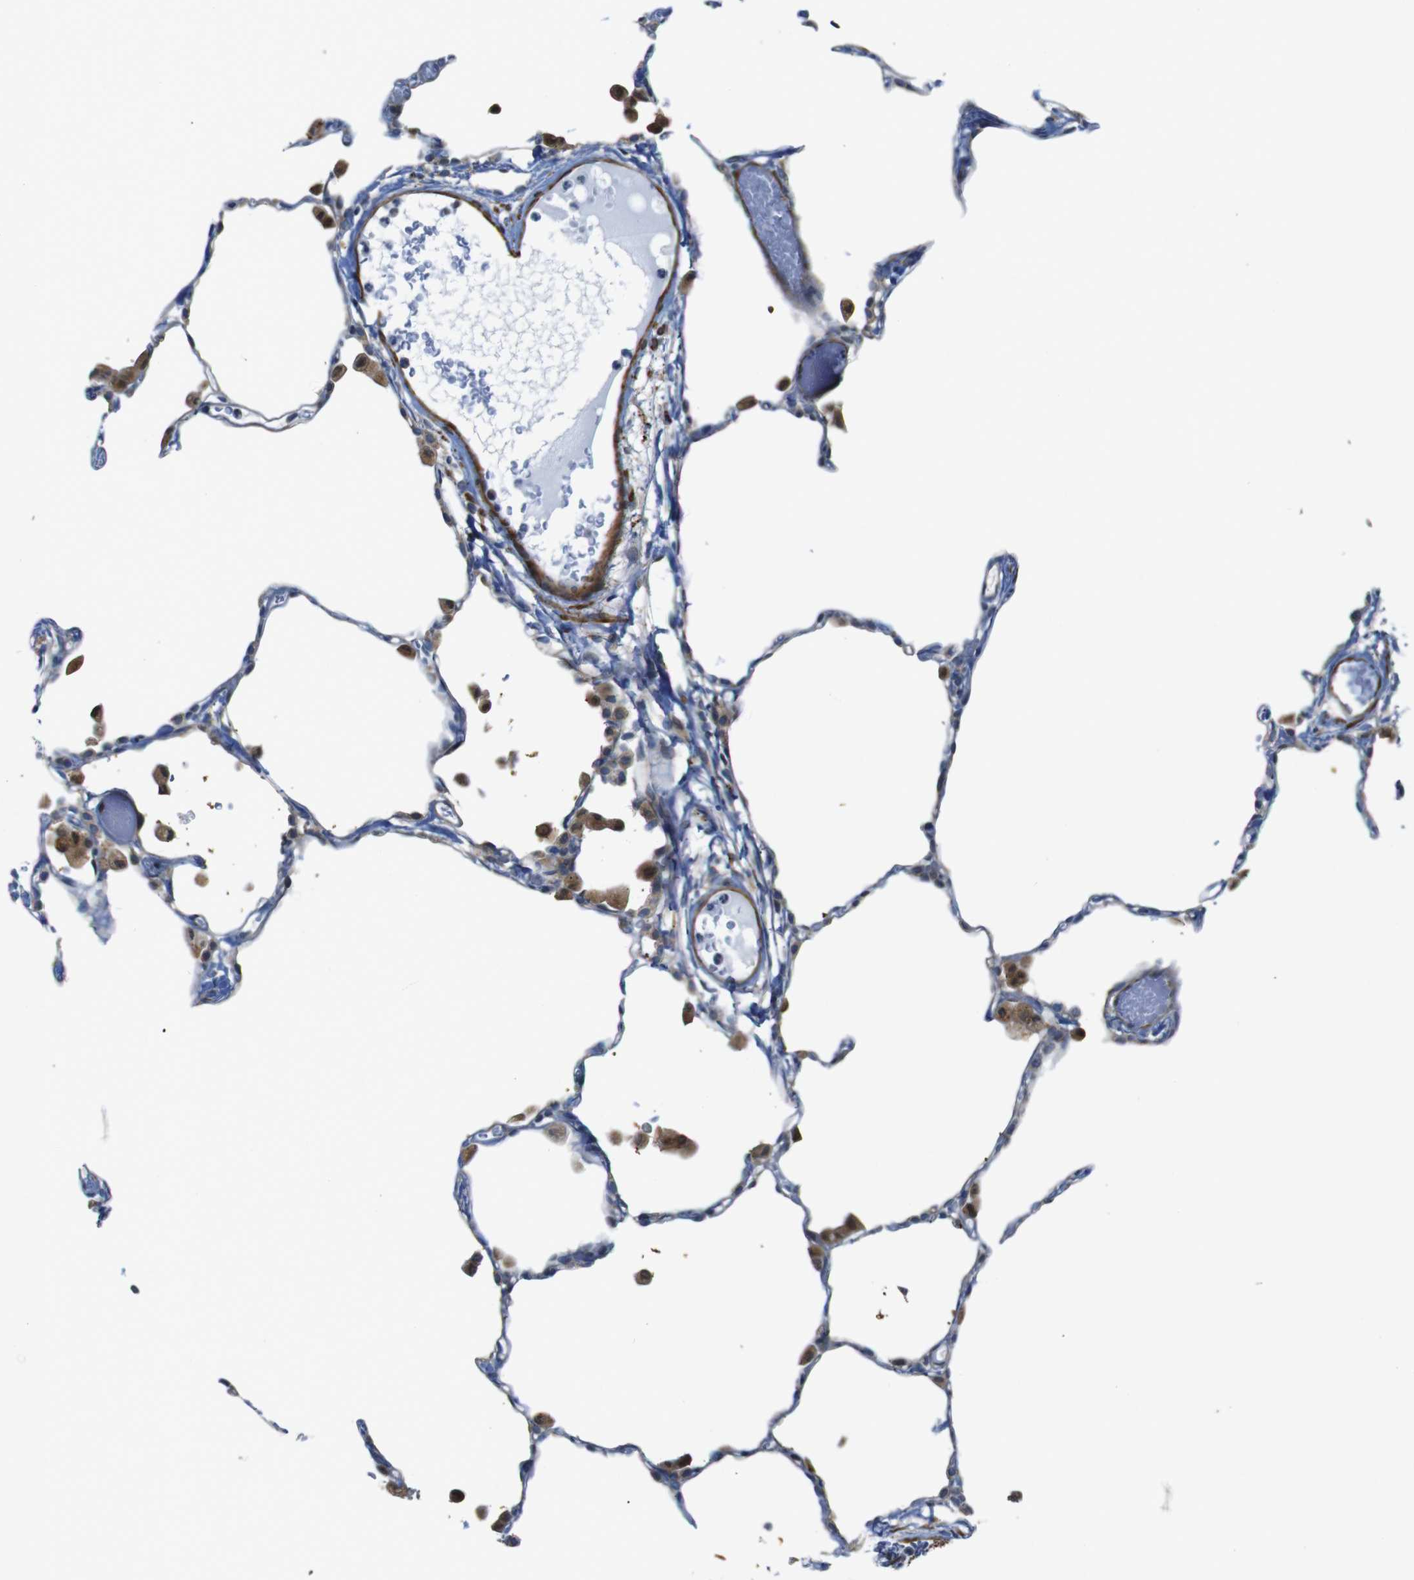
{"staining": {"intensity": "weak", "quantity": "<25%", "location": "cytoplasmic/membranous"}, "tissue": "lung", "cell_type": "Alveolar cells", "image_type": "normal", "snomed": [{"axis": "morphology", "description": "Normal tissue, NOS"}, {"axis": "topography", "description": "Lung"}], "caption": "DAB (3,3'-diaminobenzidine) immunohistochemical staining of unremarkable human lung displays no significant positivity in alveolar cells. (Stains: DAB (3,3'-diaminobenzidine) IHC with hematoxylin counter stain, Microscopy: brightfield microscopy at high magnification).", "gene": "GGT7", "patient": {"sex": "female", "age": 49}}